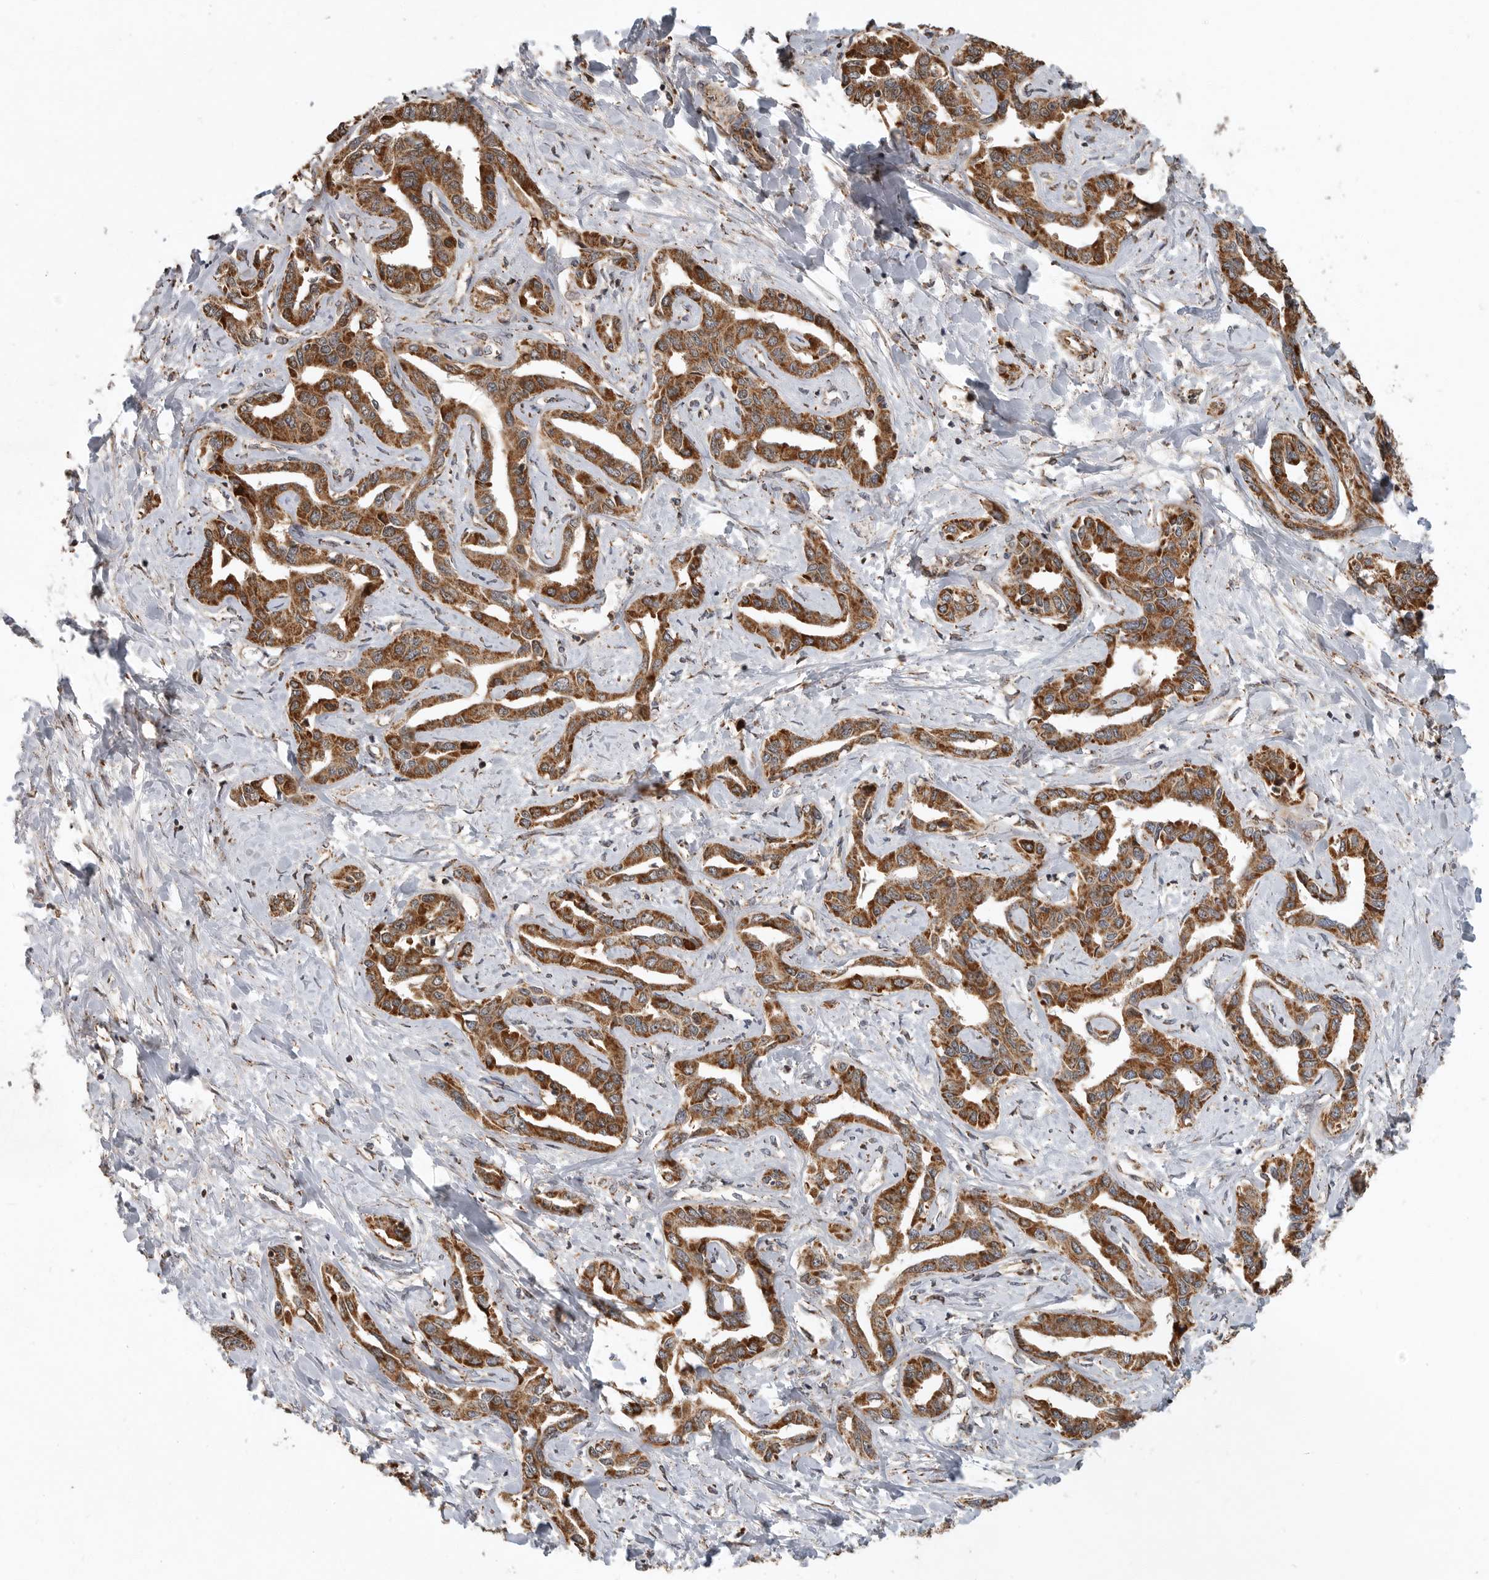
{"staining": {"intensity": "strong", "quantity": ">75%", "location": "cytoplasmic/membranous"}, "tissue": "liver cancer", "cell_type": "Tumor cells", "image_type": "cancer", "snomed": [{"axis": "morphology", "description": "Cholangiocarcinoma"}, {"axis": "topography", "description": "Liver"}], "caption": "Tumor cells show high levels of strong cytoplasmic/membranous expression in about >75% of cells in human cholangiocarcinoma (liver).", "gene": "GCNT2", "patient": {"sex": "male", "age": 59}}